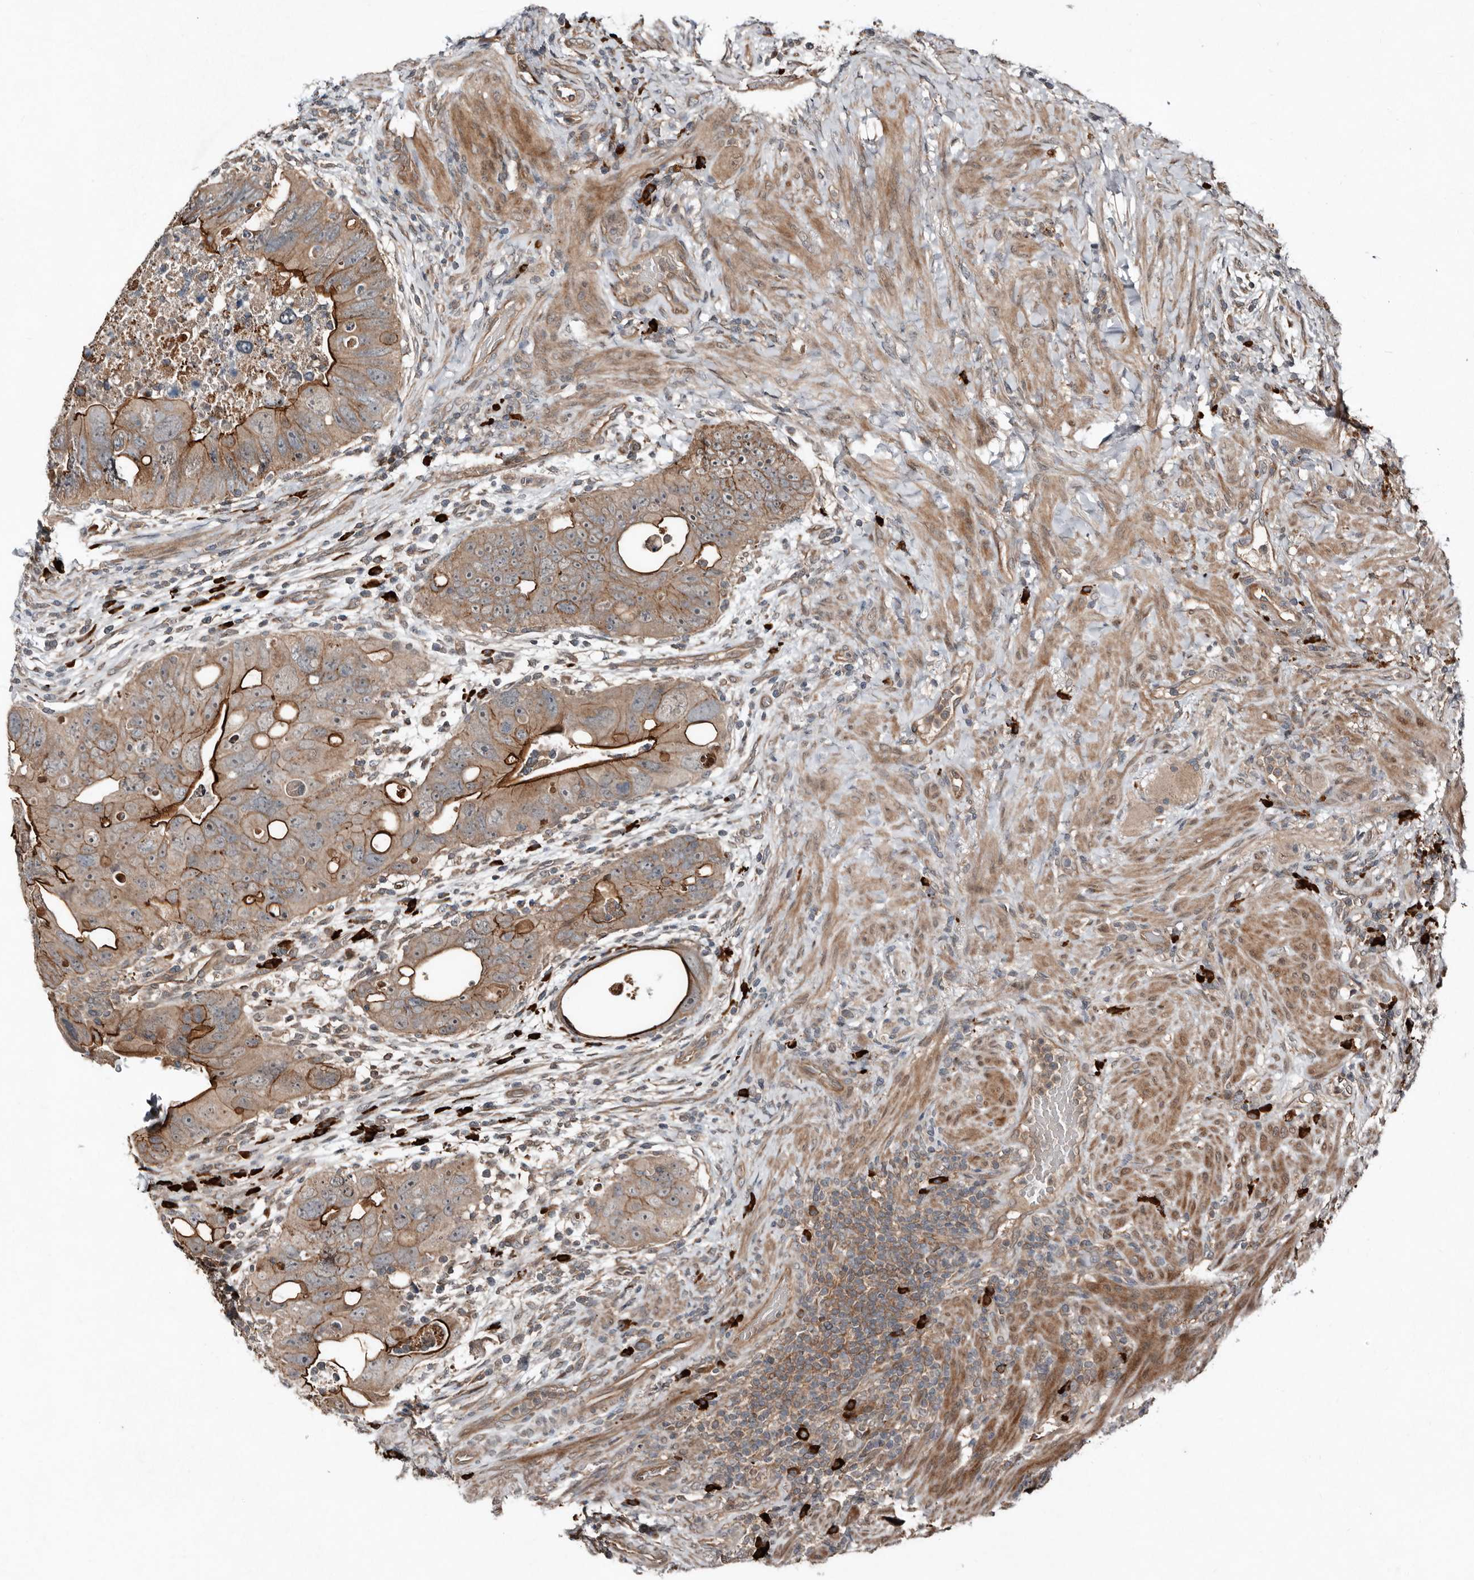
{"staining": {"intensity": "strong", "quantity": "25%-75%", "location": "cytoplasmic/membranous"}, "tissue": "colorectal cancer", "cell_type": "Tumor cells", "image_type": "cancer", "snomed": [{"axis": "morphology", "description": "Adenocarcinoma, NOS"}, {"axis": "topography", "description": "Rectum"}], "caption": "Human adenocarcinoma (colorectal) stained with a brown dye exhibits strong cytoplasmic/membranous positive staining in about 25%-75% of tumor cells.", "gene": "TEAD3", "patient": {"sex": "male", "age": 59}}